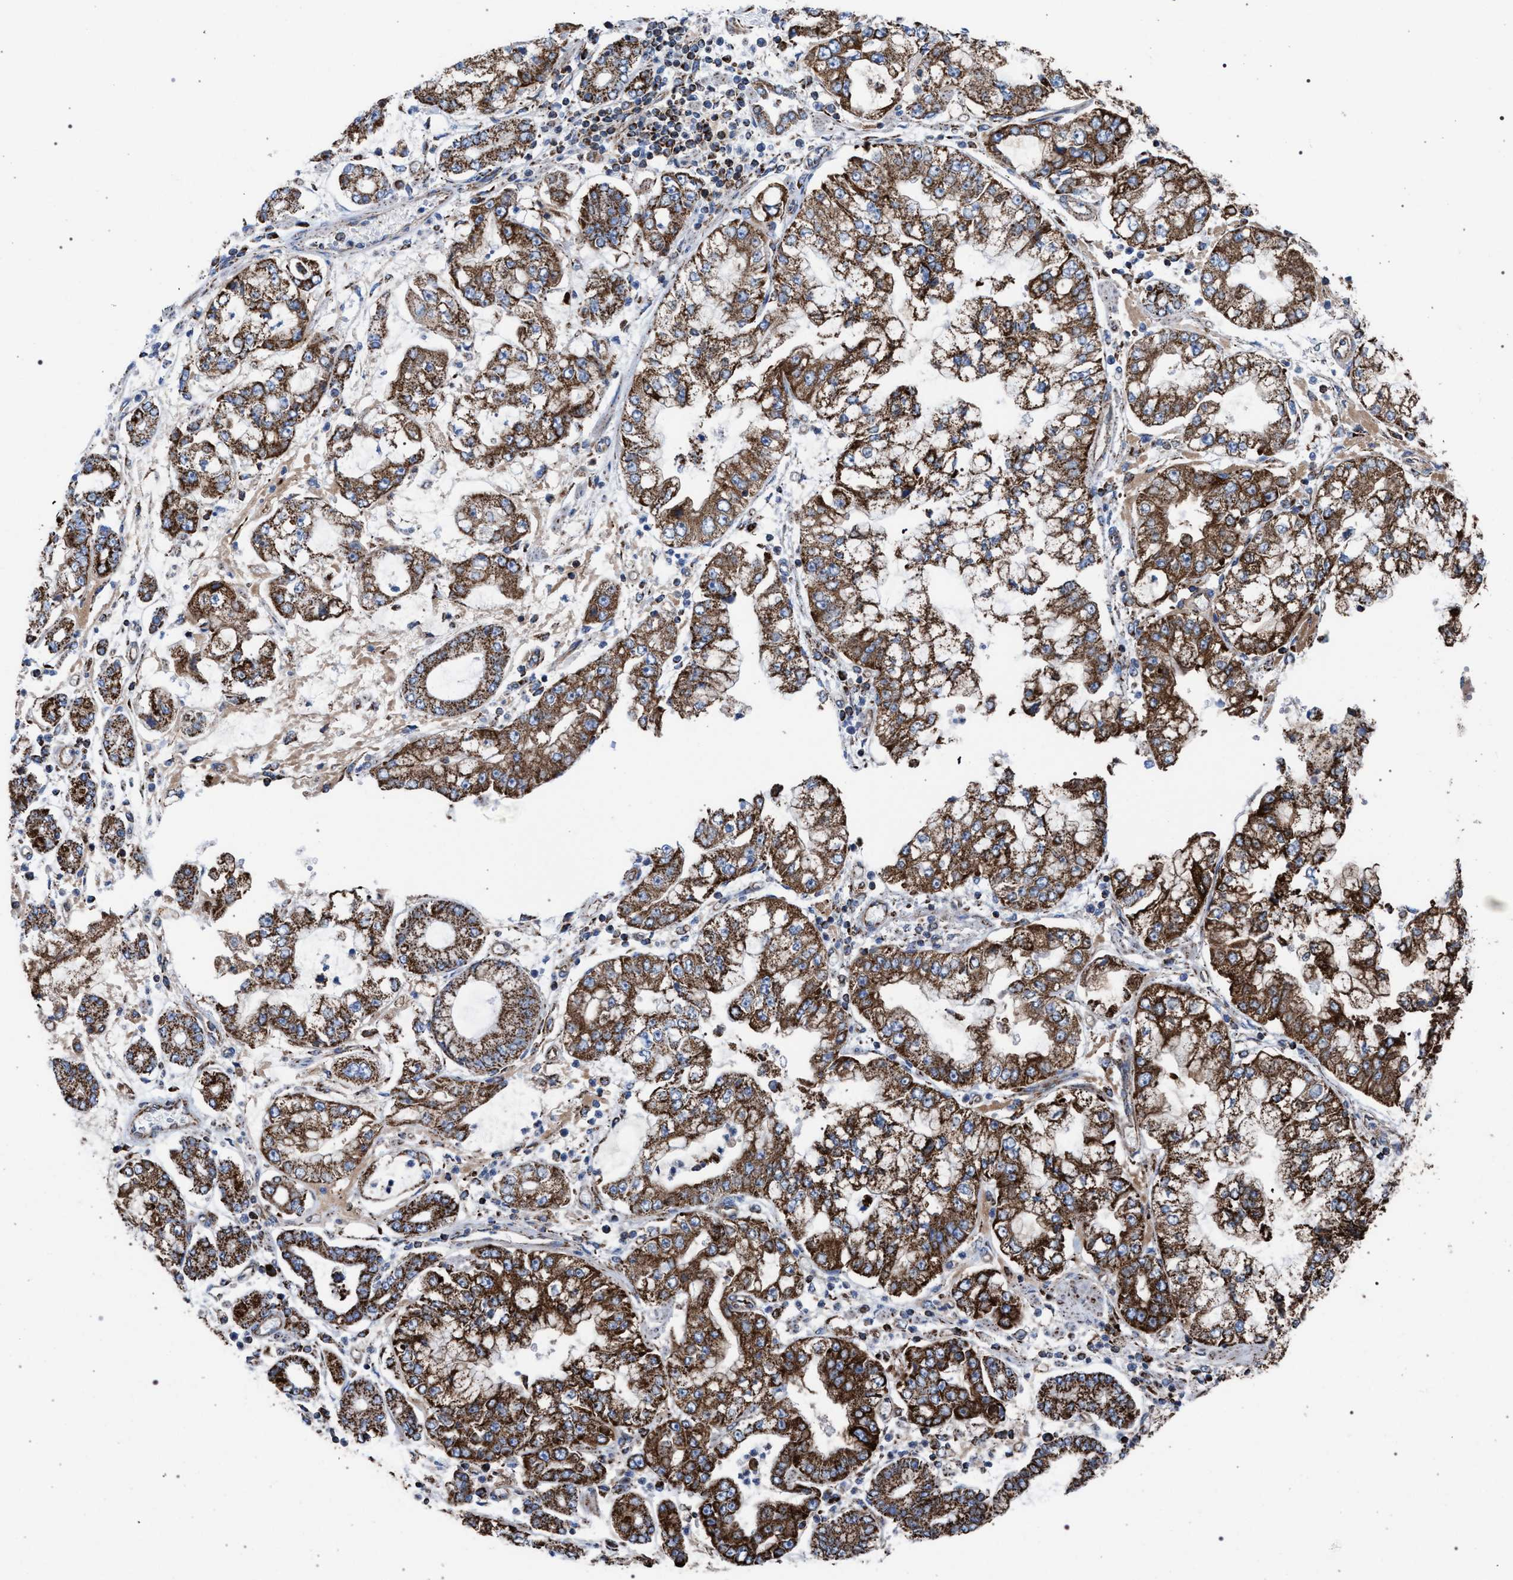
{"staining": {"intensity": "strong", "quantity": ">75%", "location": "cytoplasmic/membranous"}, "tissue": "stomach cancer", "cell_type": "Tumor cells", "image_type": "cancer", "snomed": [{"axis": "morphology", "description": "Adenocarcinoma, NOS"}, {"axis": "topography", "description": "Stomach"}], "caption": "DAB (3,3'-diaminobenzidine) immunohistochemical staining of stomach cancer (adenocarcinoma) exhibits strong cytoplasmic/membranous protein positivity in about >75% of tumor cells.", "gene": "VPS13A", "patient": {"sex": "male", "age": 76}}